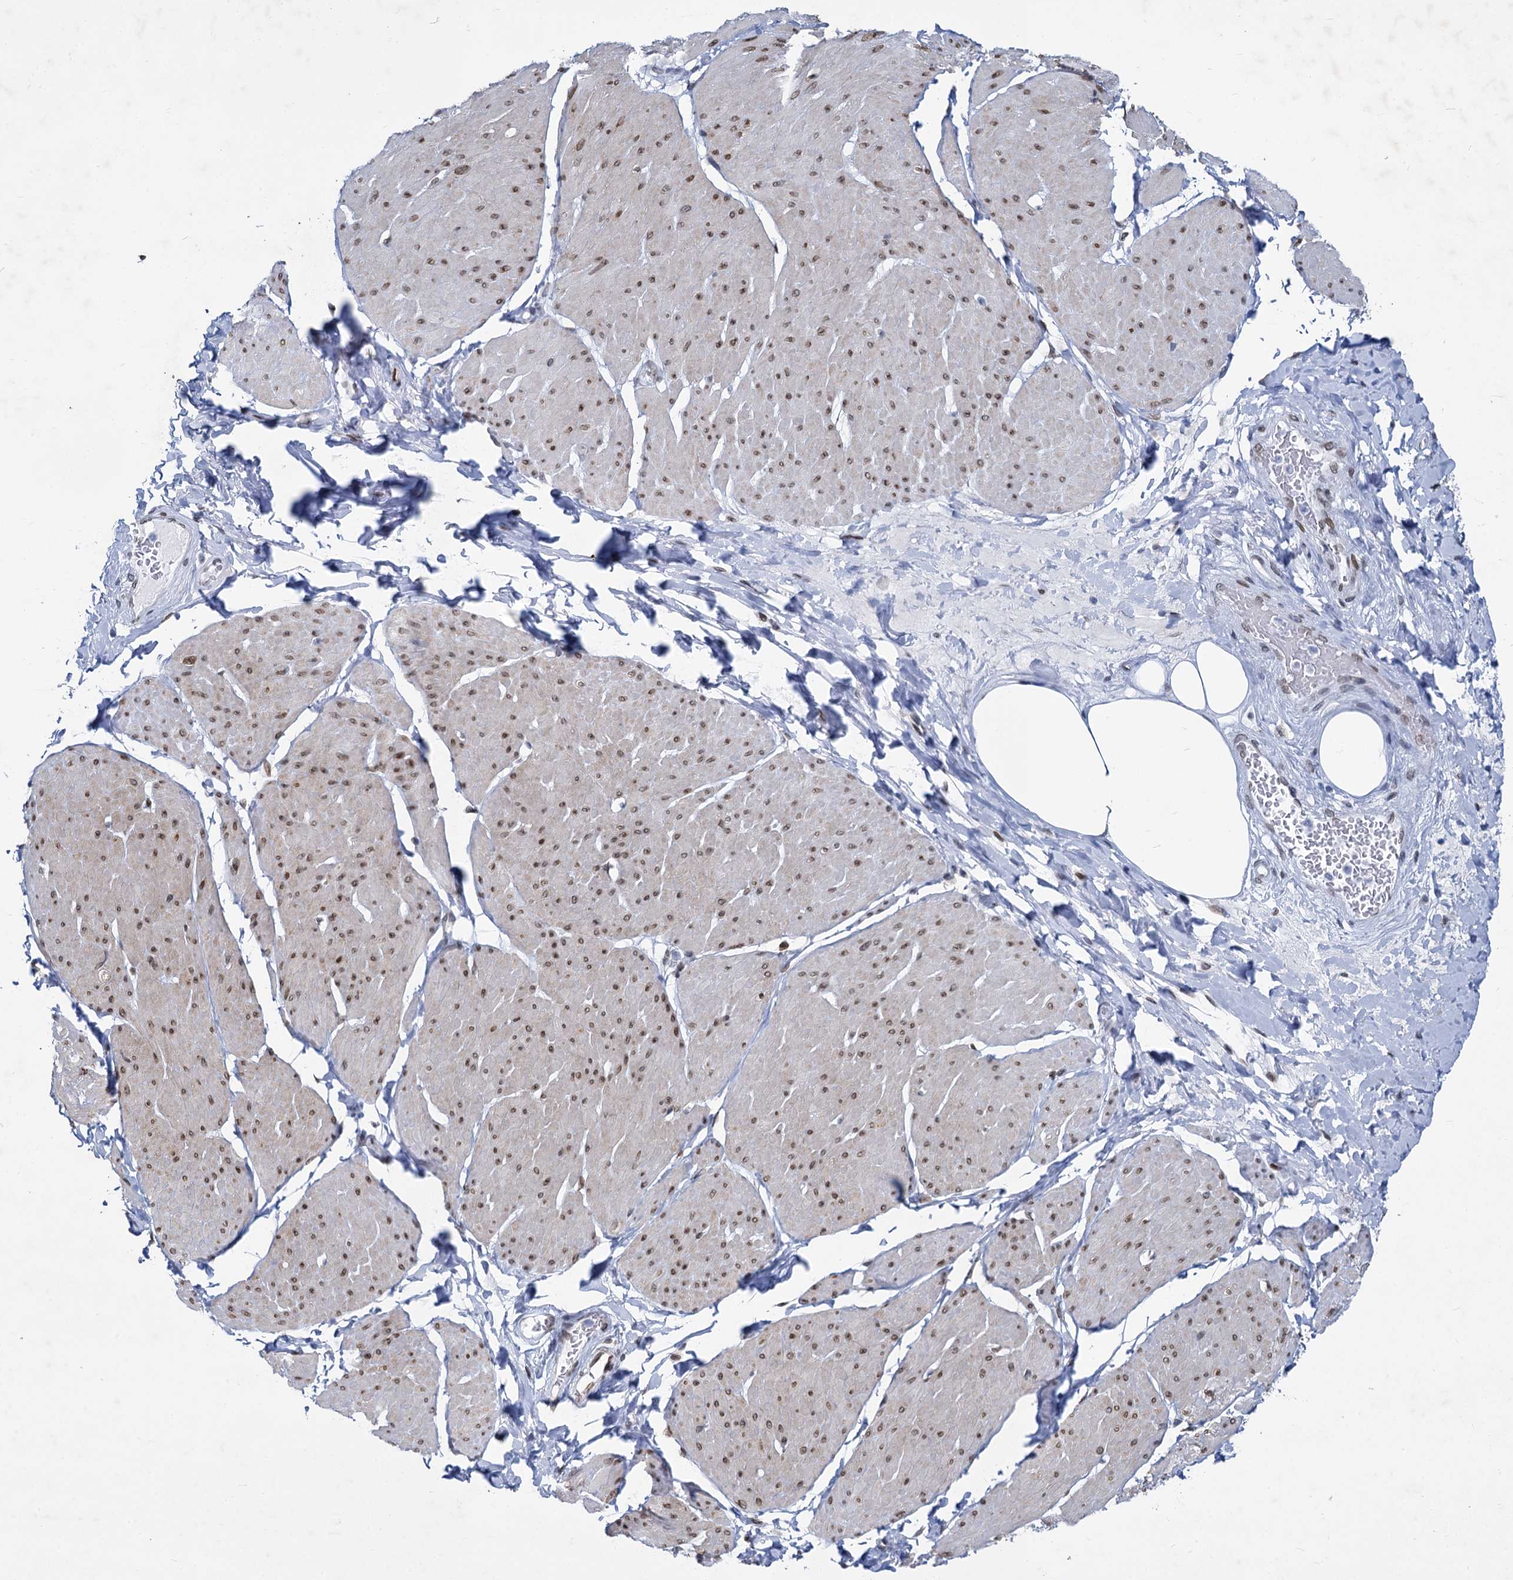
{"staining": {"intensity": "moderate", "quantity": ">75%", "location": "nuclear"}, "tissue": "smooth muscle", "cell_type": "Smooth muscle cells", "image_type": "normal", "snomed": [{"axis": "morphology", "description": "Urothelial carcinoma, High grade"}, {"axis": "topography", "description": "Urinary bladder"}], "caption": "High-power microscopy captured an IHC photomicrograph of unremarkable smooth muscle, revealing moderate nuclear staining in about >75% of smooth muscle cells.", "gene": "PRSS35", "patient": {"sex": "male", "age": 46}}